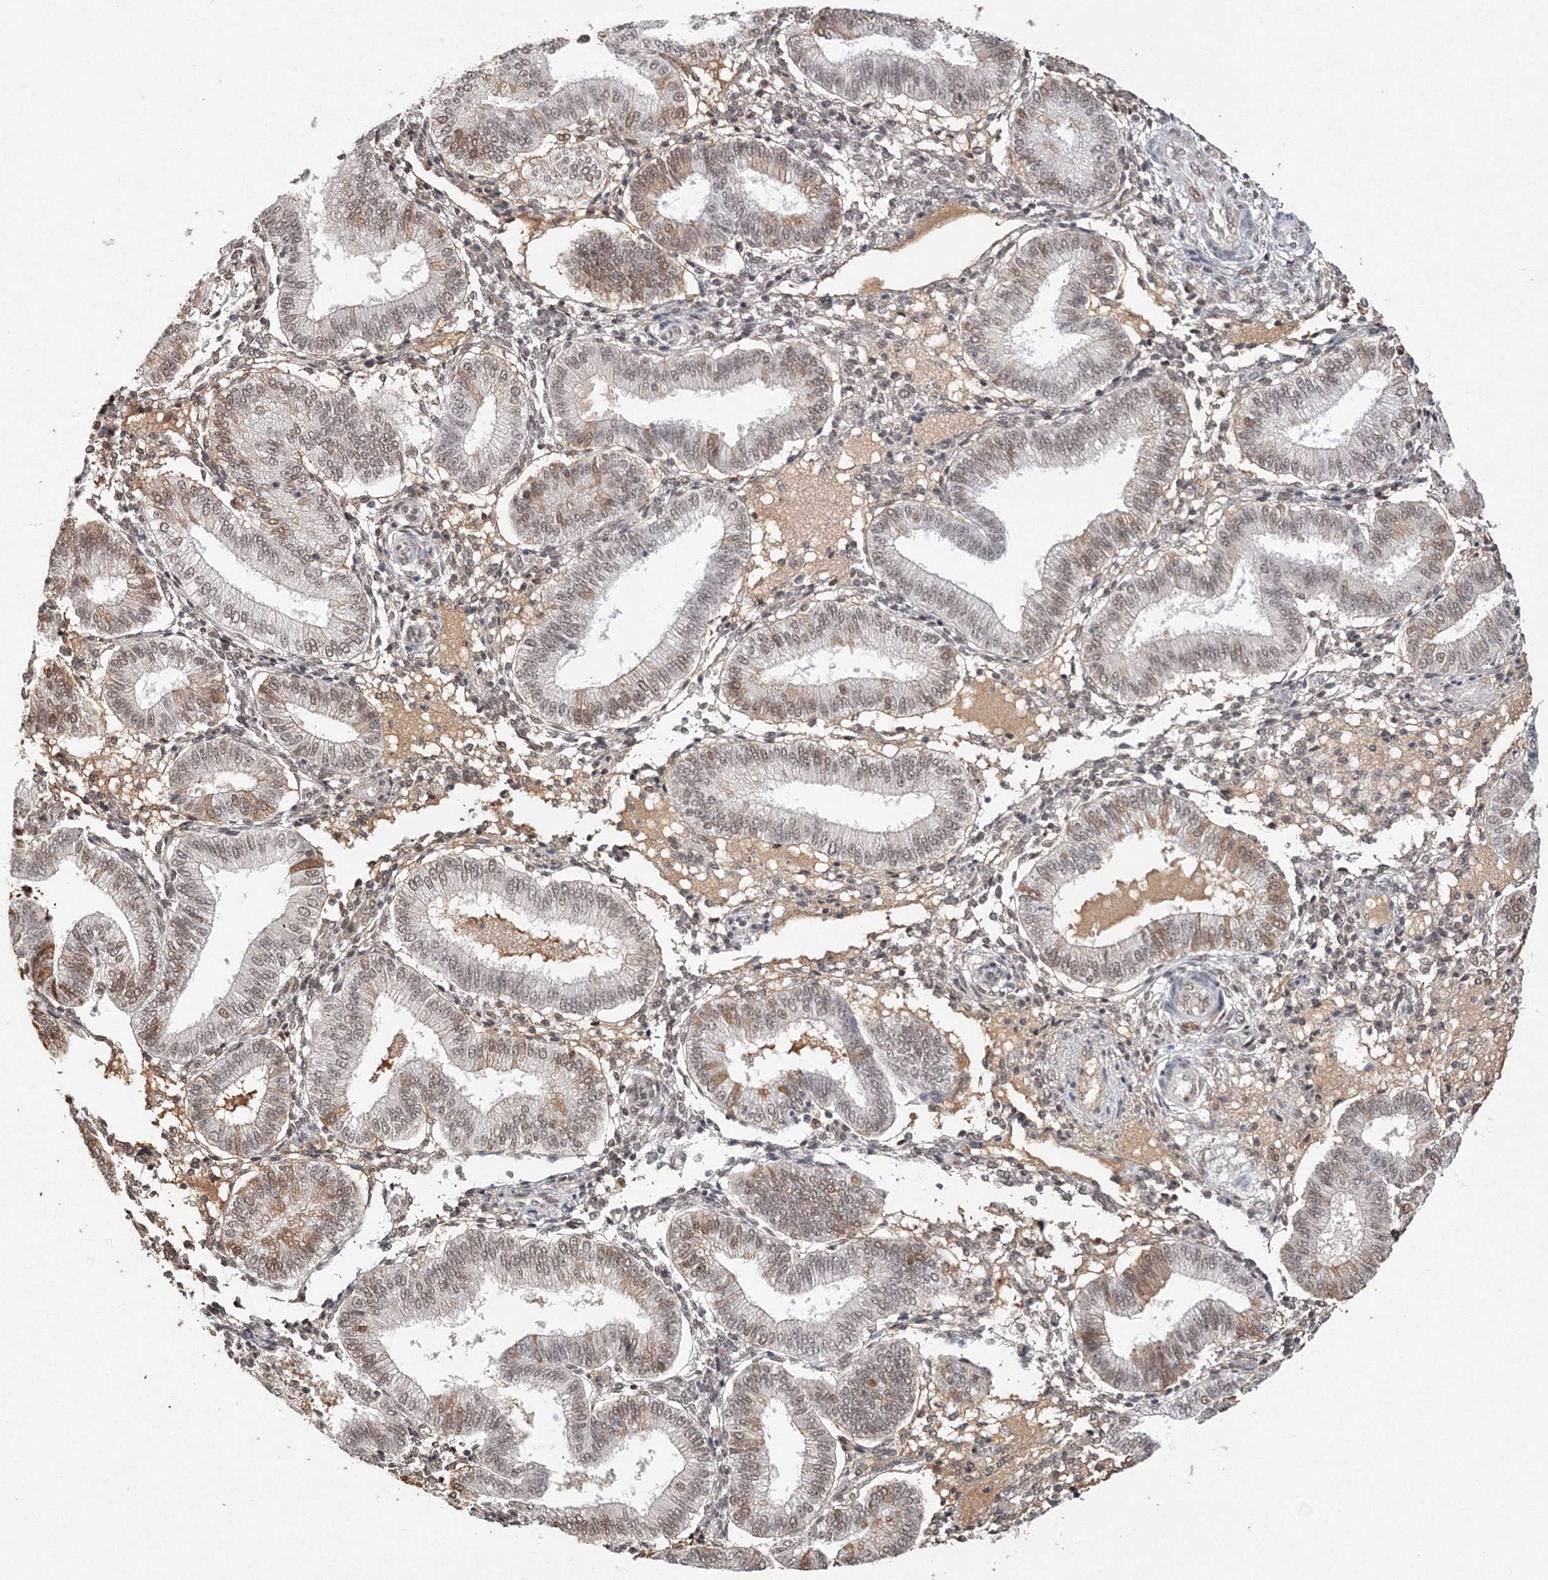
{"staining": {"intensity": "weak", "quantity": "25%-75%", "location": "nuclear"}, "tissue": "endometrium", "cell_type": "Cells in endometrial stroma", "image_type": "normal", "snomed": [{"axis": "morphology", "description": "Normal tissue, NOS"}, {"axis": "topography", "description": "Endometrium"}], "caption": "A micrograph of human endometrium stained for a protein displays weak nuclear brown staining in cells in endometrial stroma.", "gene": "IWS1", "patient": {"sex": "female", "age": 39}}